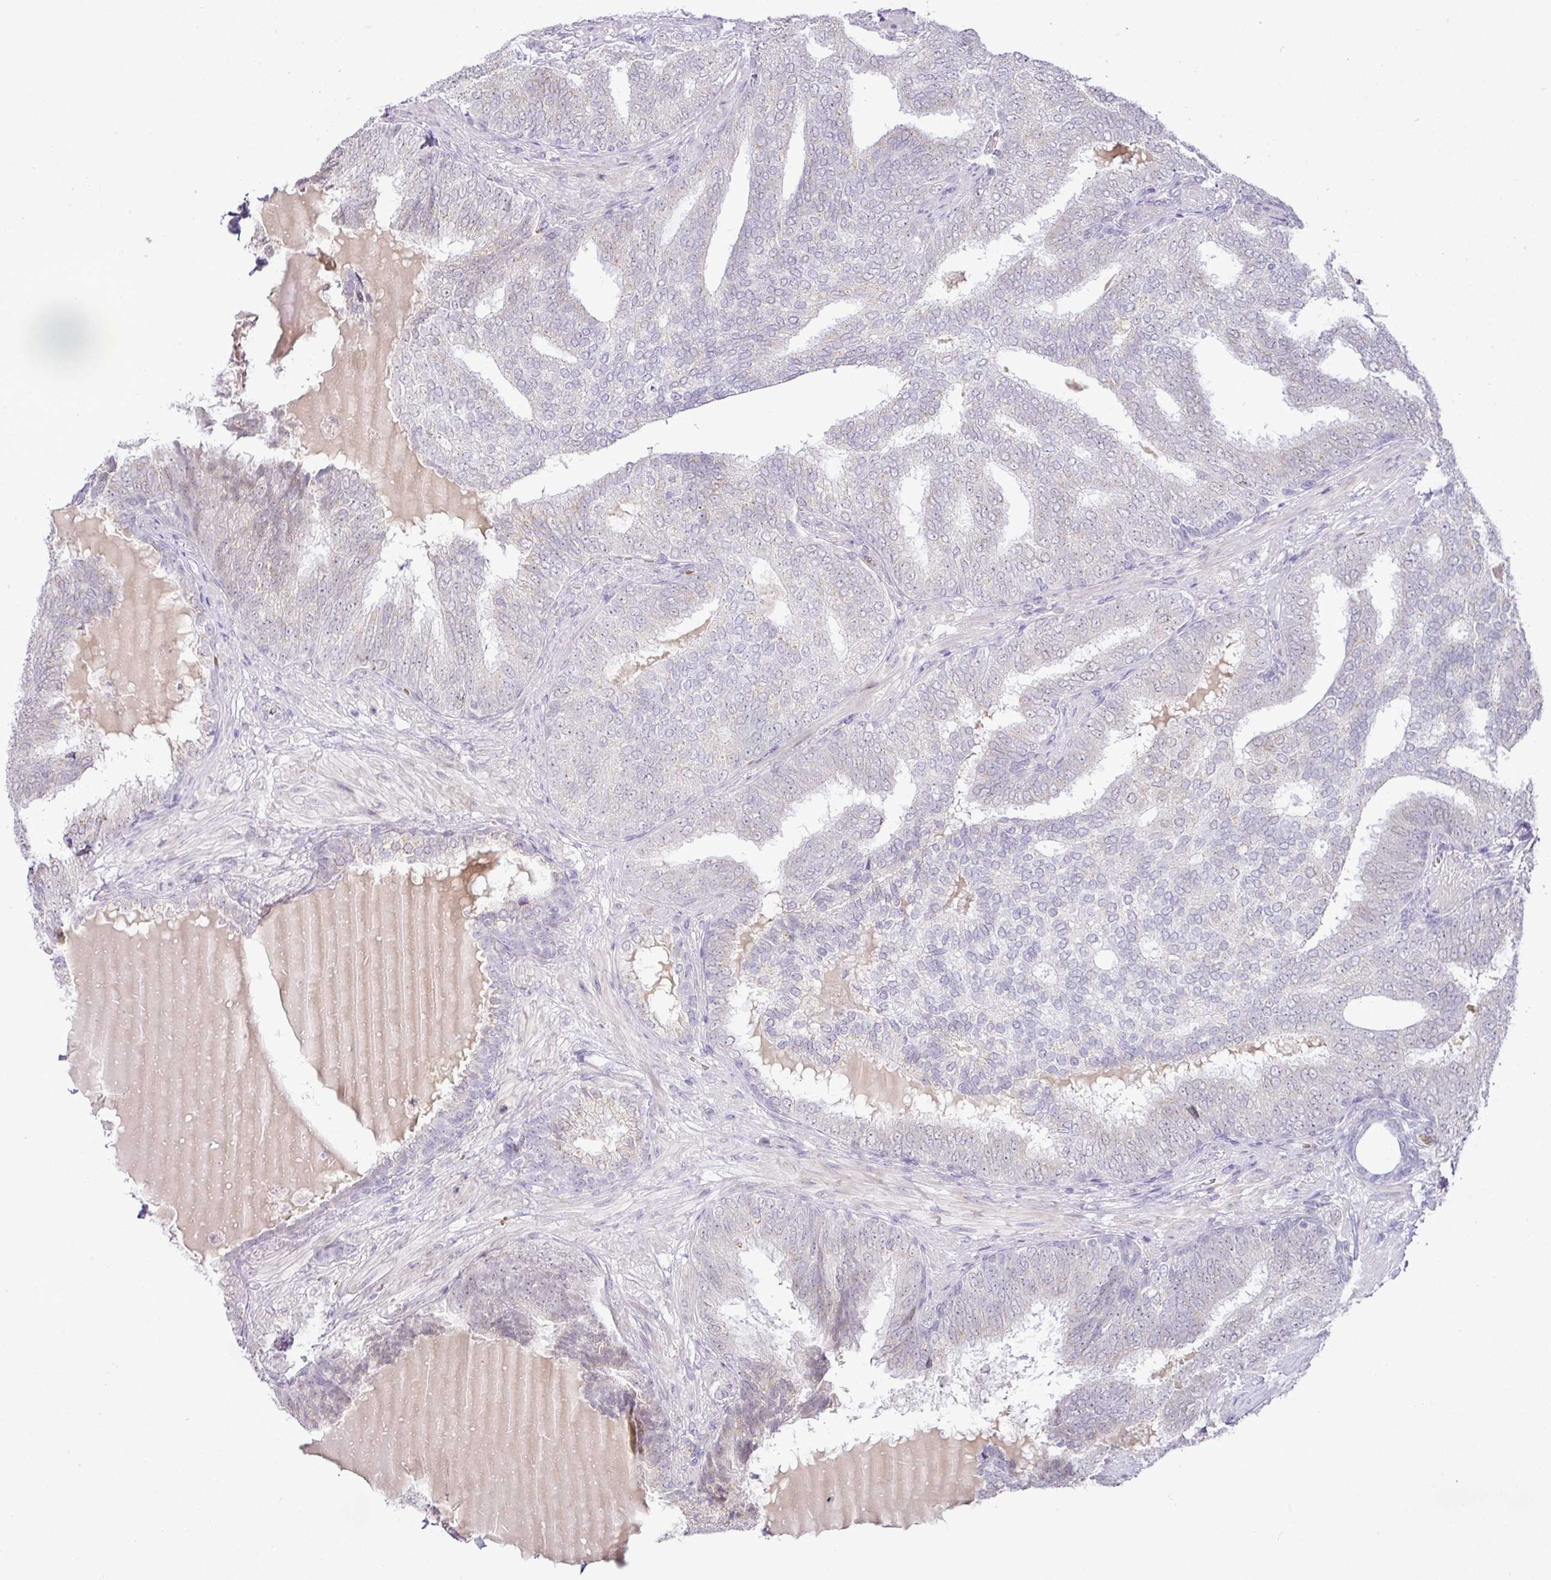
{"staining": {"intensity": "negative", "quantity": "none", "location": "none"}, "tissue": "prostate cancer", "cell_type": "Tumor cells", "image_type": "cancer", "snomed": [{"axis": "morphology", "description": "Adenocarcinoma, High grade"}, {"axis": "topography", "description": "Prostate"}], "caption": "Tumor cells are negative for protein expression in human prostate adenocarcinoma (high-grade). Nuclei are stained in blue.", "gene": "PARP2", "patient": {"sex": "male", "age": 72}}